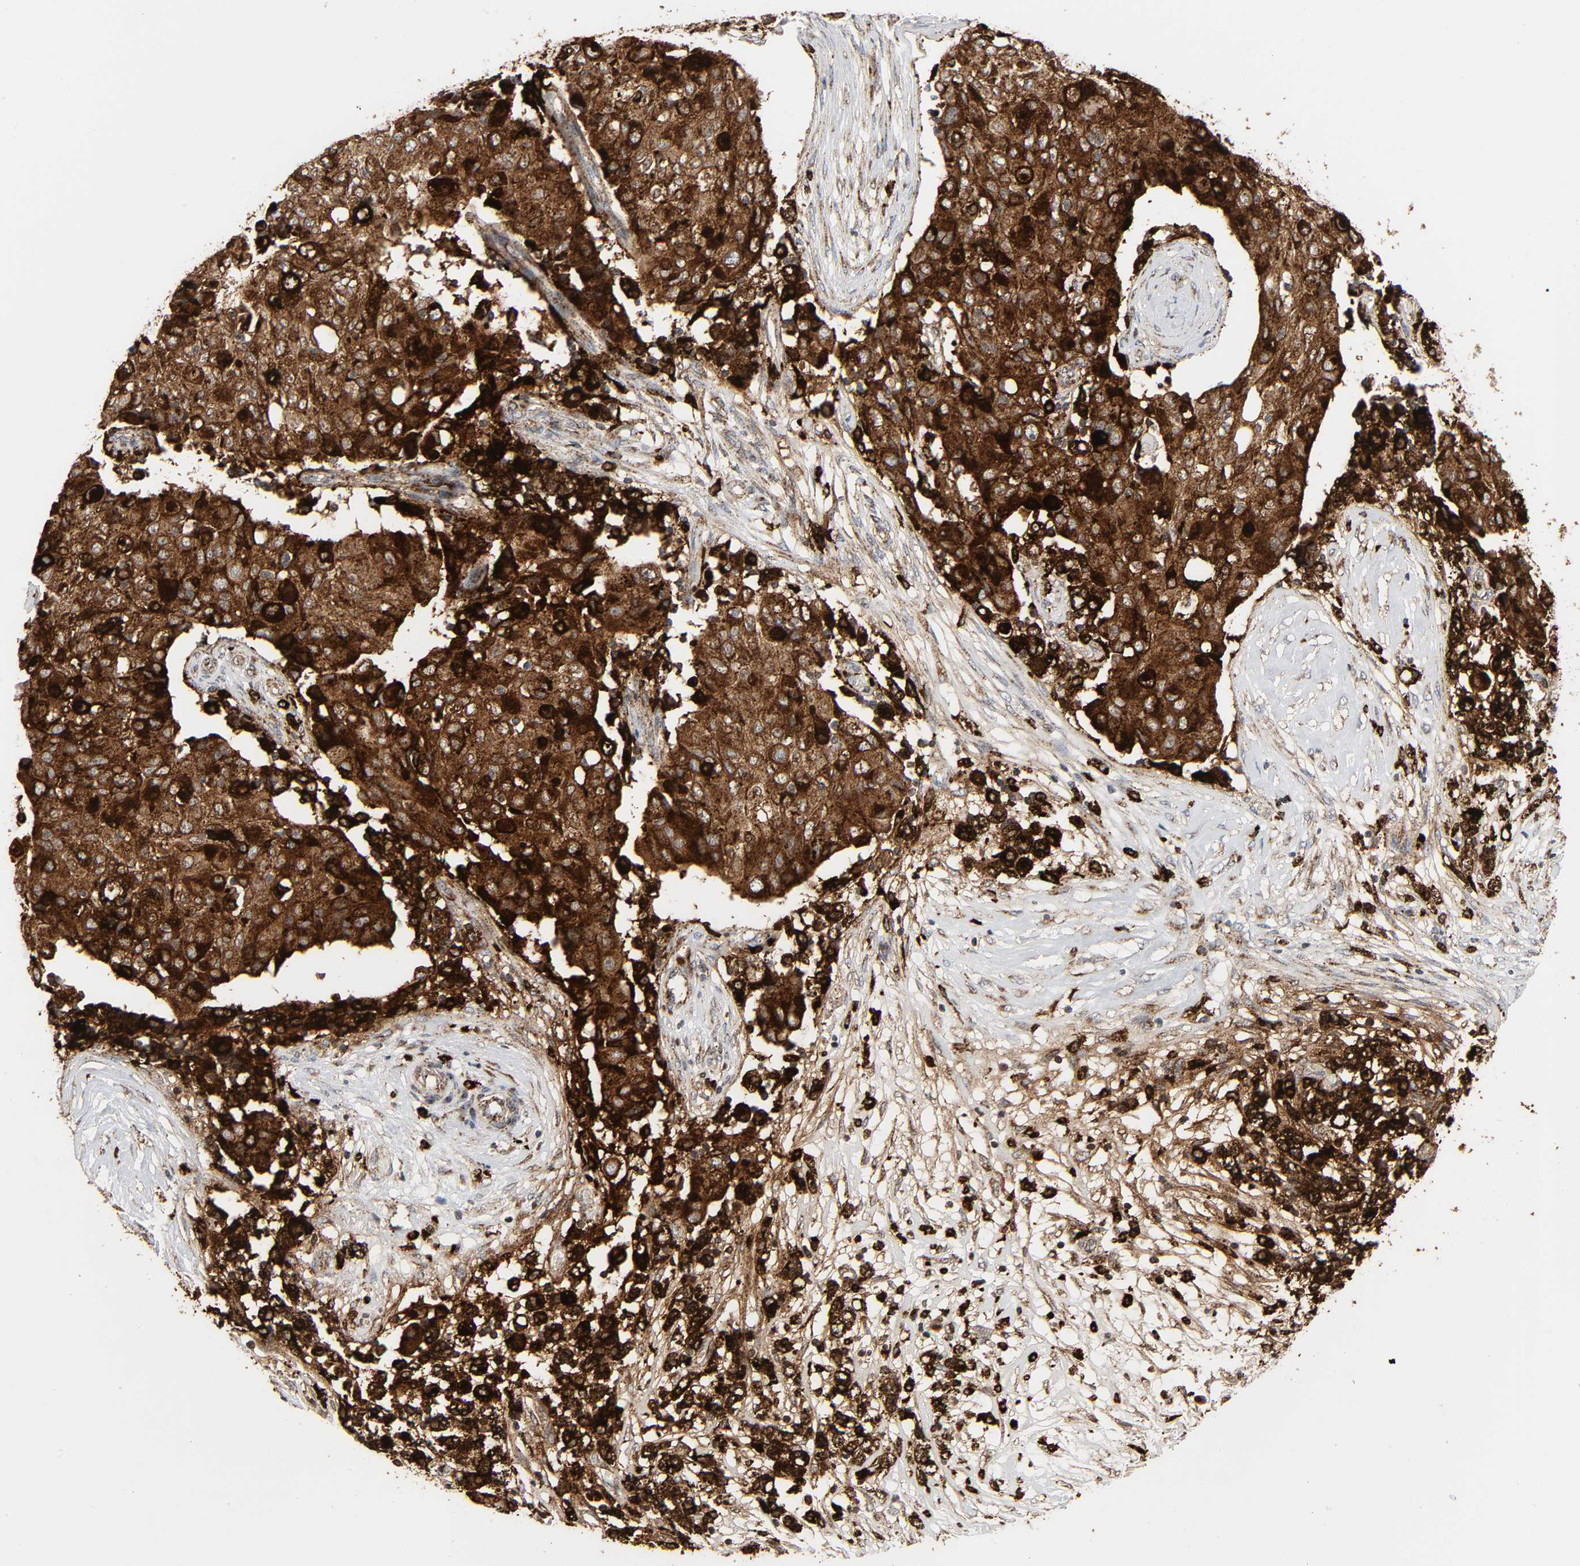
{"staining": {"intensity": "strong", "quantity": ">75%", "location": "cytoplasmic/membranous"}, "tissue": "ovarian cancer", "cell_type": "Tumor cells", "image_type": "cancer", "snomed": [{"axis": "morphology", "description": "Carcinoma, endometroid"}, {"axis": "topography", "description": "Ovary"}], "caption": "Endometroid carcinoma (ovarian) was stained to show a protein in brown. There is high levels of strong cytoplasmic/membranous expression in about >75% of tumor cells.", "gene": "PSAP", "patient": {"sex": "female", "age": 42}}